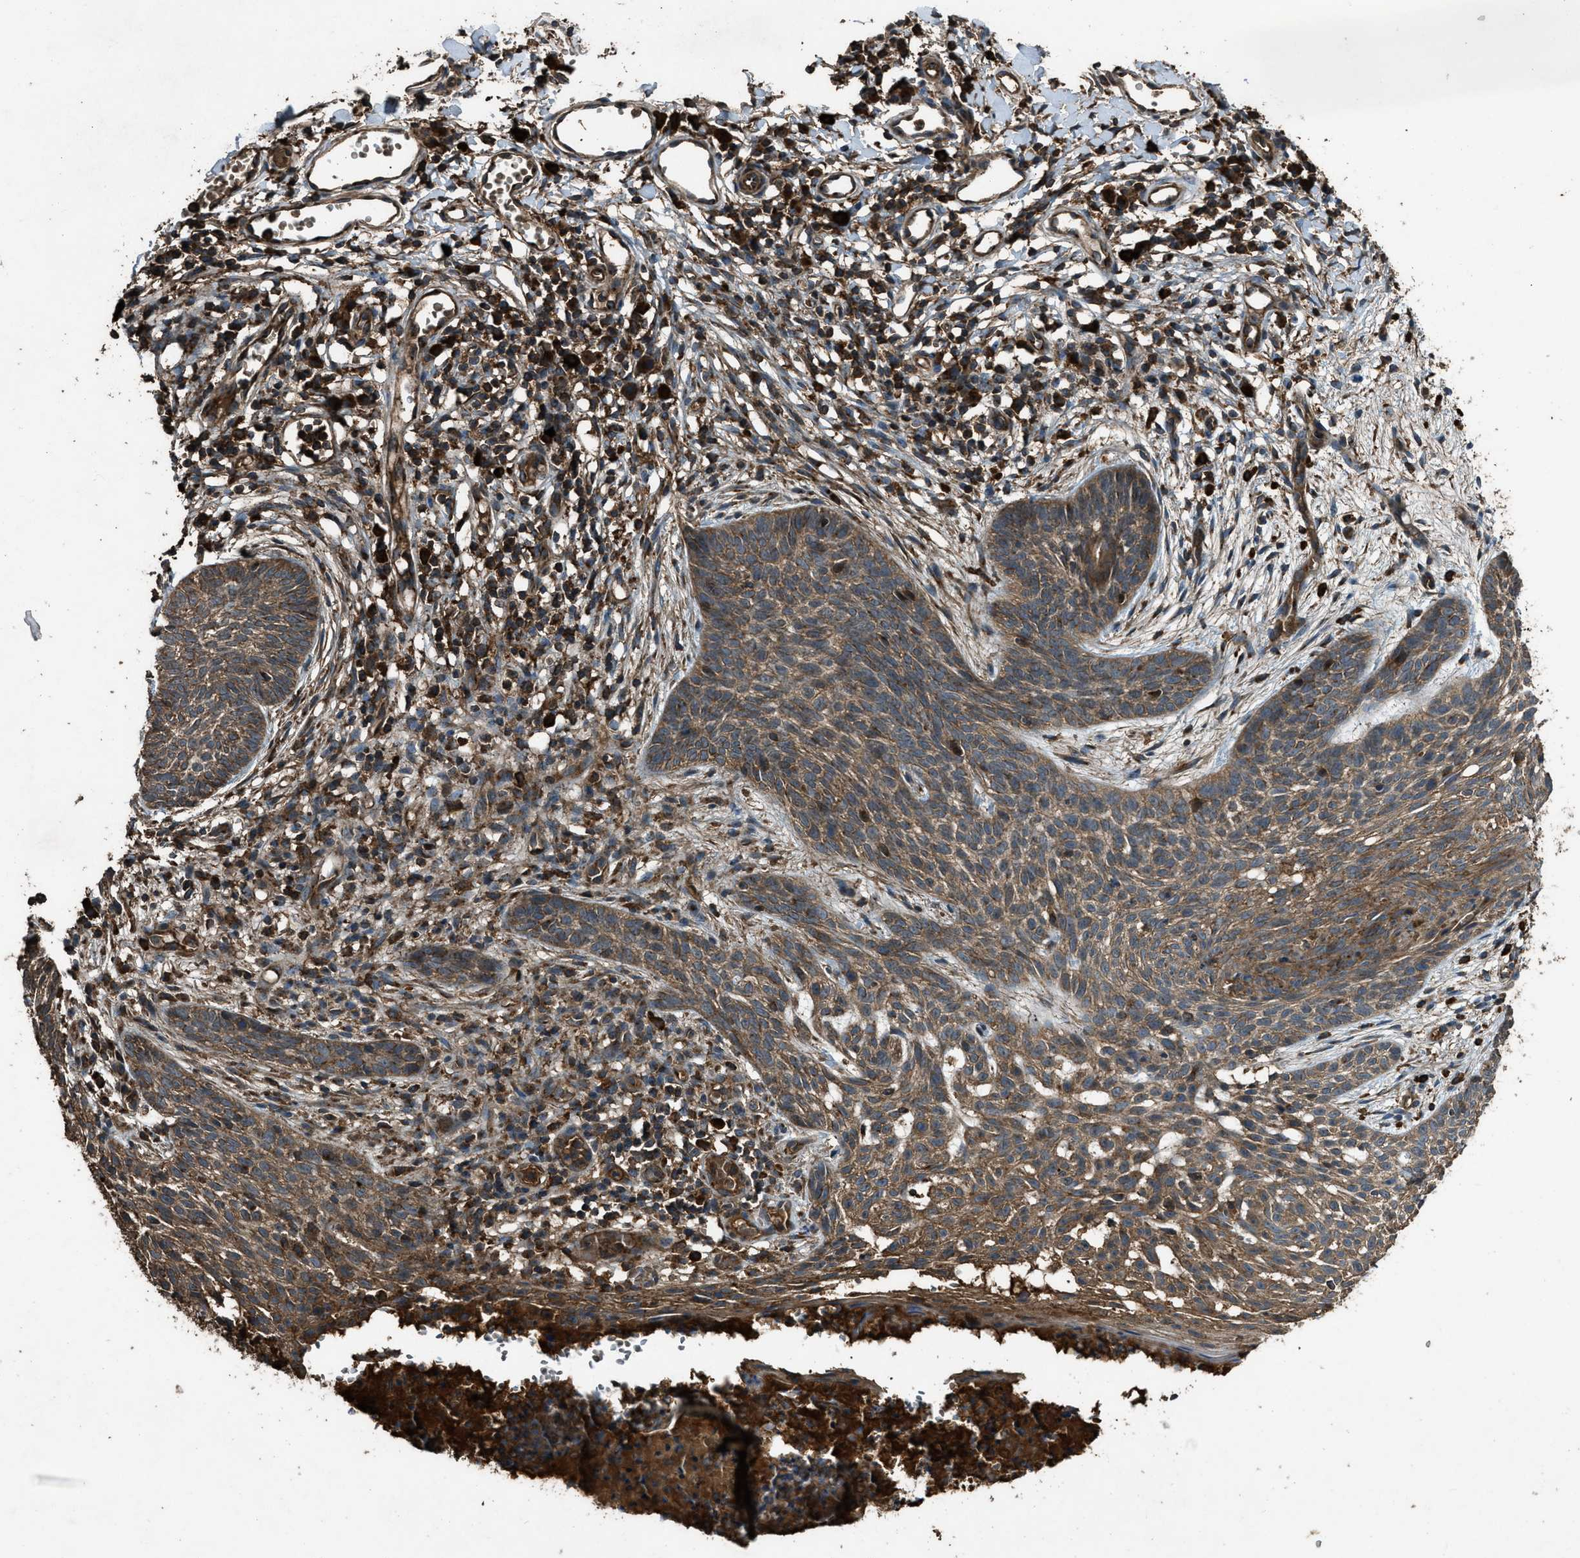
{"staining": {"intensity": "moderate", "quantity": ">75%", "location": "cytoplasmic/membranous"}, "tissue": "skin cancer", "cell_type": "Tumor cells", "image_type": "cancer", "snomed": [{"axis": "morphology", "description": "Basal cell carcinoma"}, {"axis": "topography", "description": "Skin"}], "caption": "Basal cell carcinoma (skin) stained with DAB immunohistochemistry displays medium levels of moderate cytoplasmic/membranous expression in approximately >75% of tumor cells.", "gene": "MAP3K8", "patient": {"sex": "female", "age": 59}}